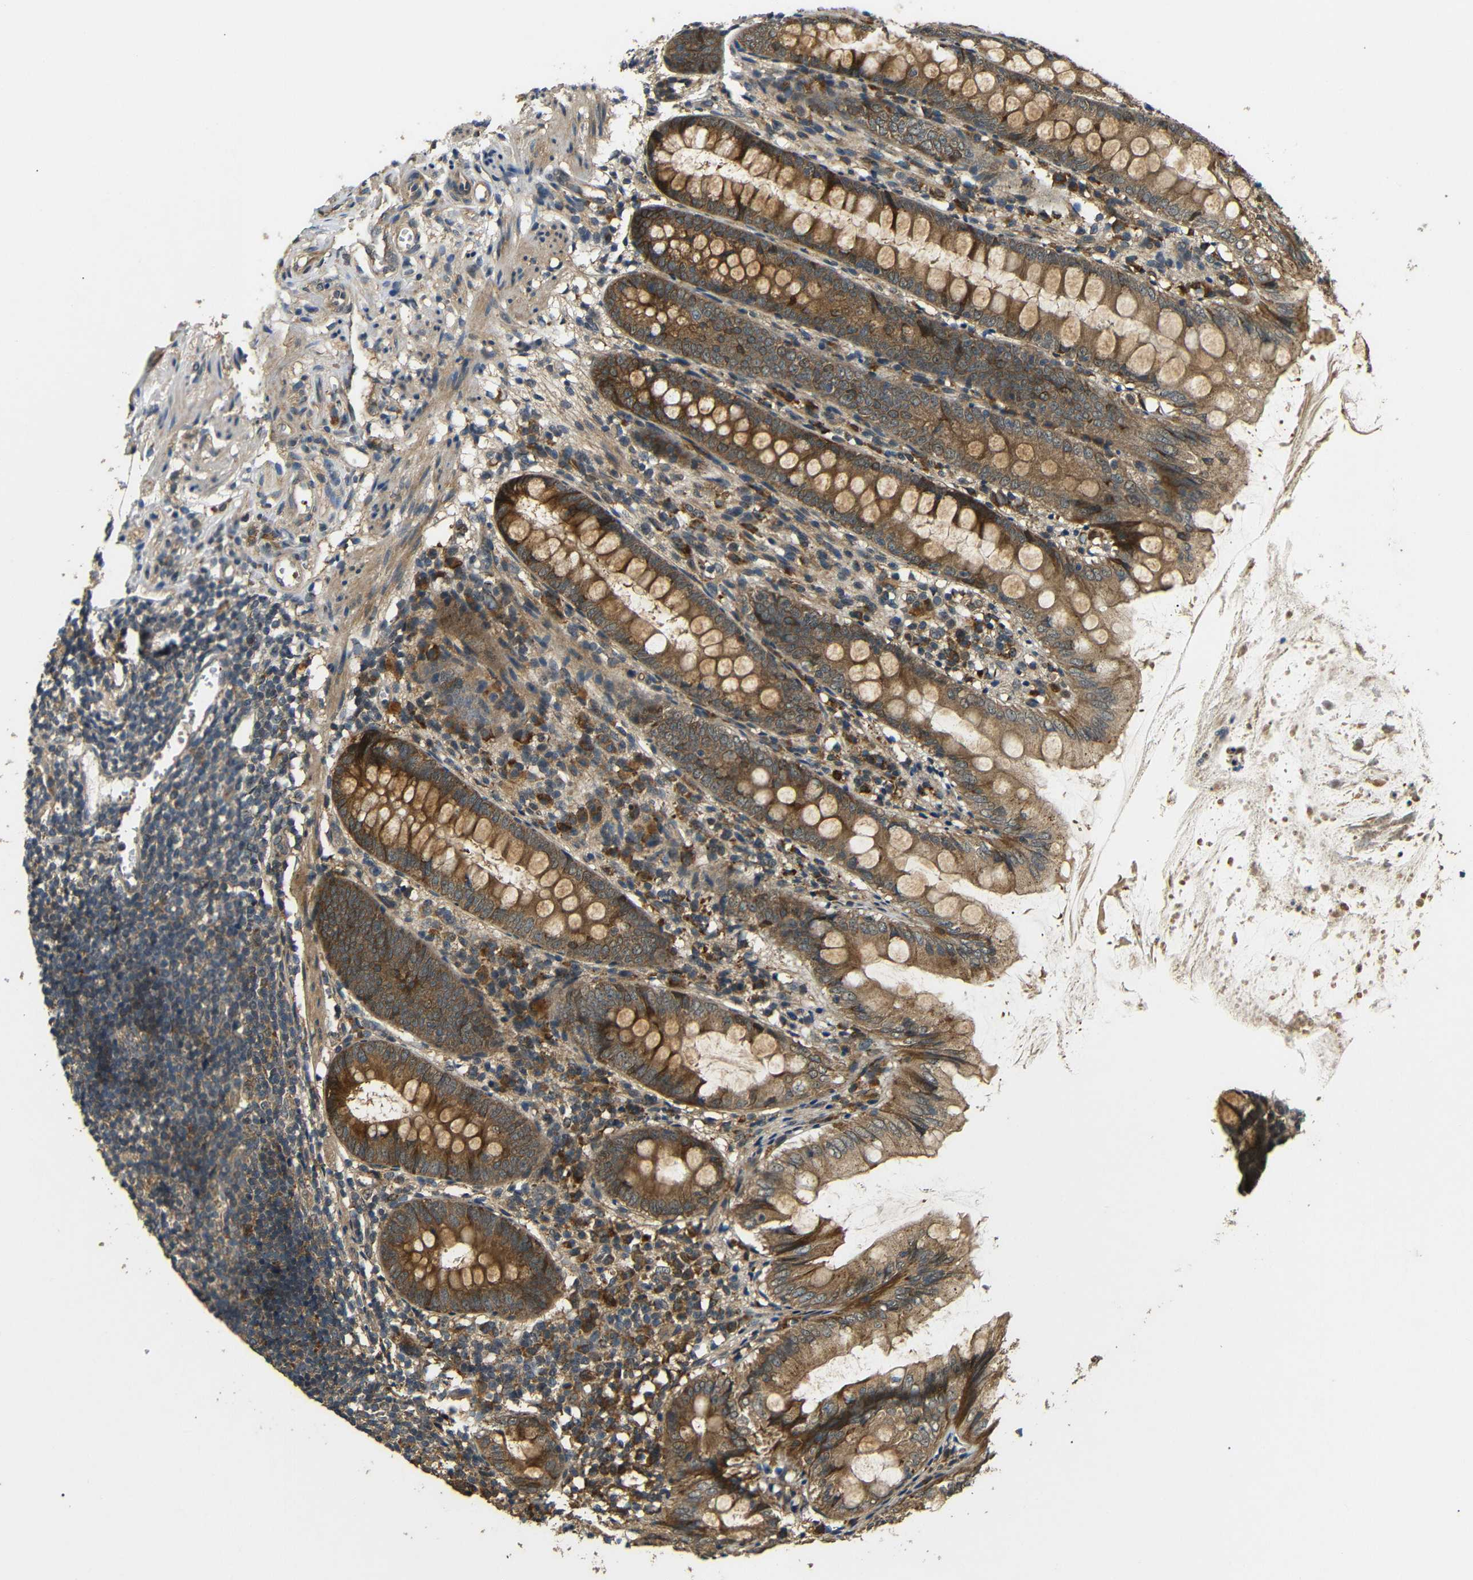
{"staining": {"intensity": "moderate", "quantity": ">75%", "location": "cytoplasmic/membranous"}, "tissue": "appendix", "cell_type": "Glandular cells", "image_type": "normal", "snomed": [{"axis": "morphology", "description": "Normal tissue, NOS"}, {"axis": "topography", "description": "Appendix"}], "caption": "Glandular cells display medium levels of moderate cytoplasmic/membranous staining in approximately >75% of cells in unremarkable appendix. The staining was performed using DAB (3,3'-diaminobenzidine) to visualize the protein expression in brown, while the nuclei were stained in blue with hematoxylin (Magnification: 20x).", "gene": "EPHB2", "patient": {"sex": "female", "age": 77}}